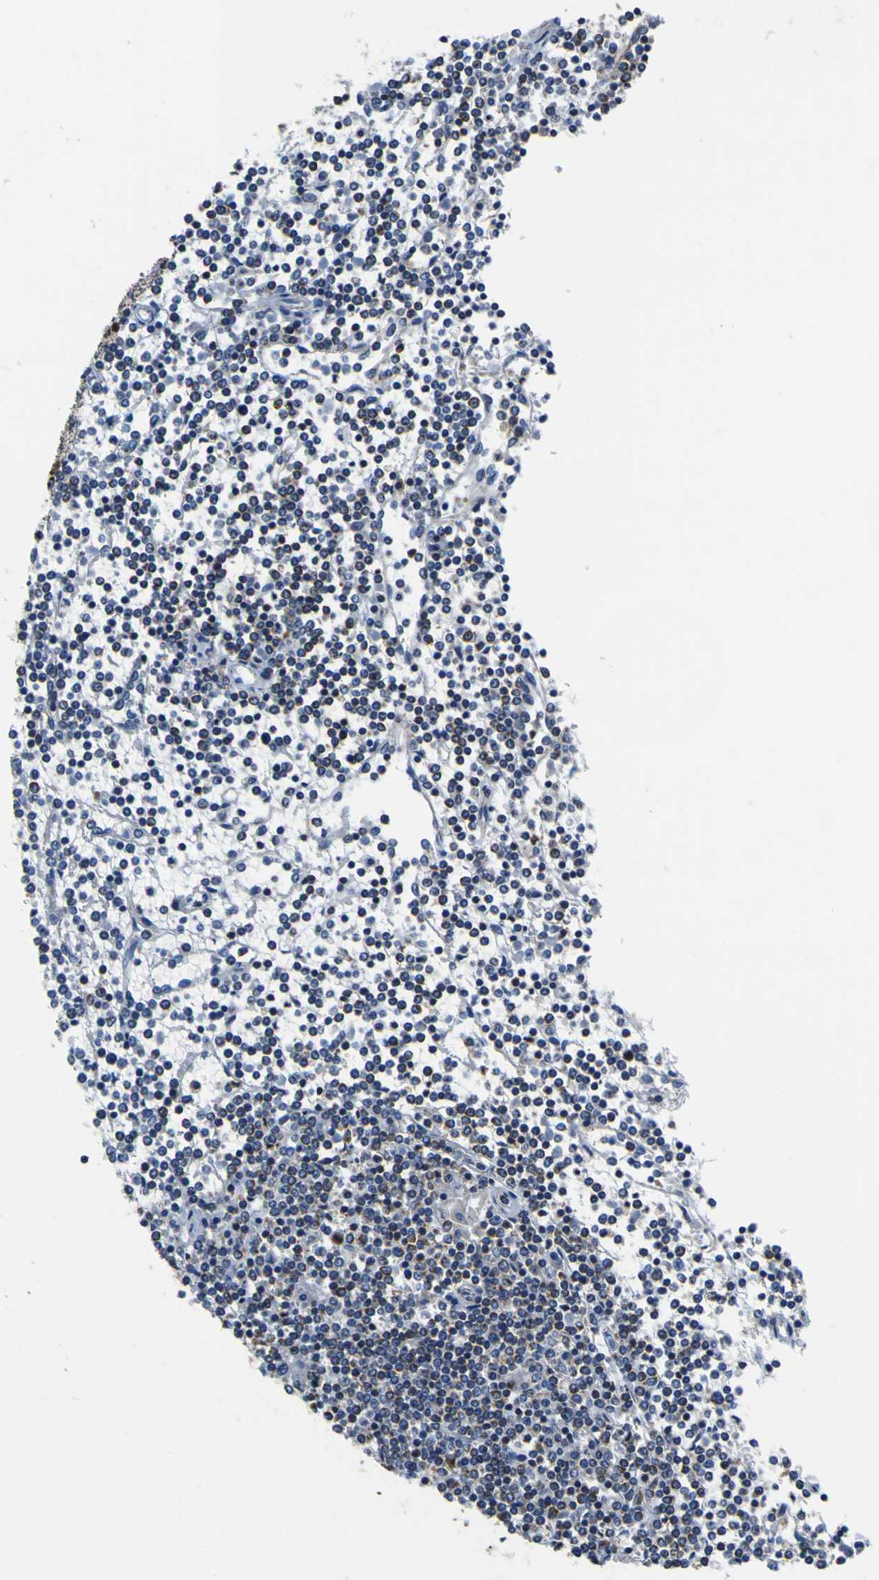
{"staining": {"intensity": "negative", "quantity": "none", "location": "none"}, "tissue": "lymphoma", "cell_type": "Tumor cells", "image_type": "cancer", "snomed": [{"axis": "morphology", "description": "Malignant lymphoma, non-Hodgkin's type, Low grade"}, {"axis": "topography", "description": "Spleen"}], "caption": "This is a photomicrograph of immunohistochemistry (IHC) staining of lymphoma, which shows no expression in tumor cells.", "gene": "LRP4", "patient": {"sex": "female", "age": 19}}